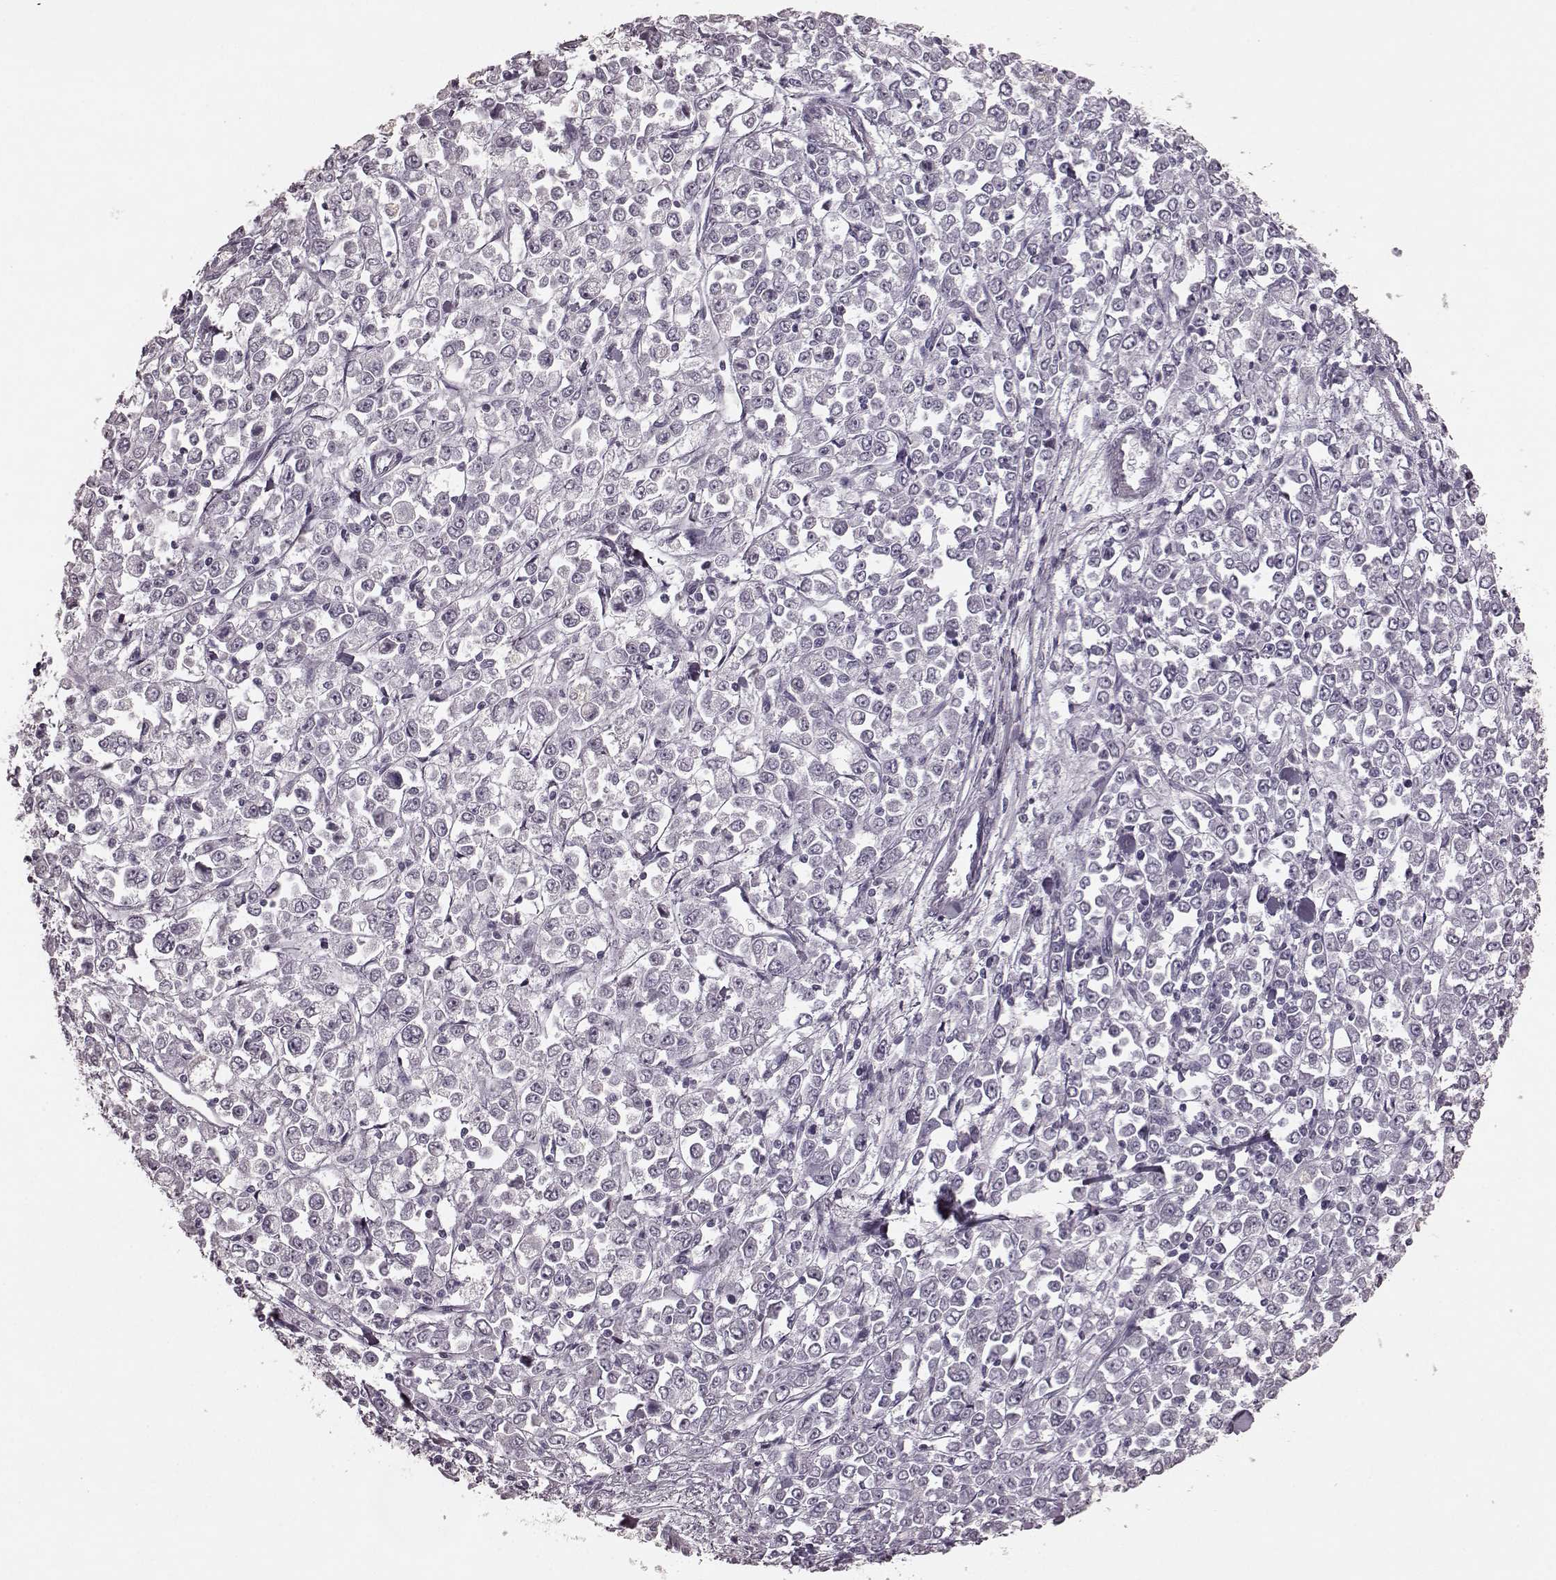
{"staining": {"intensity": "negative", "quantity": "none", "location": "none"}, "tissue": "stomach cancer", "cell_type": "Tumor cells", "image_type": "cancer", "snomed": [{"axis": "morphology", "description": "Adenocarcinoma, NOS"}, {"axis": "topography", "description": "Stomach, upper"}], "caption": "High magnification brightfield microscopy of stomach cancer stained with DAB (3,3'-diaminobenzidine) (brown) and counterstained with hematoxylin (blue): tumor cells show no significant expression. (IHC, brightfield microscopy, high magnification).", "gene": "TRPM1", "patient": {"sex": "male", "age": 70}}